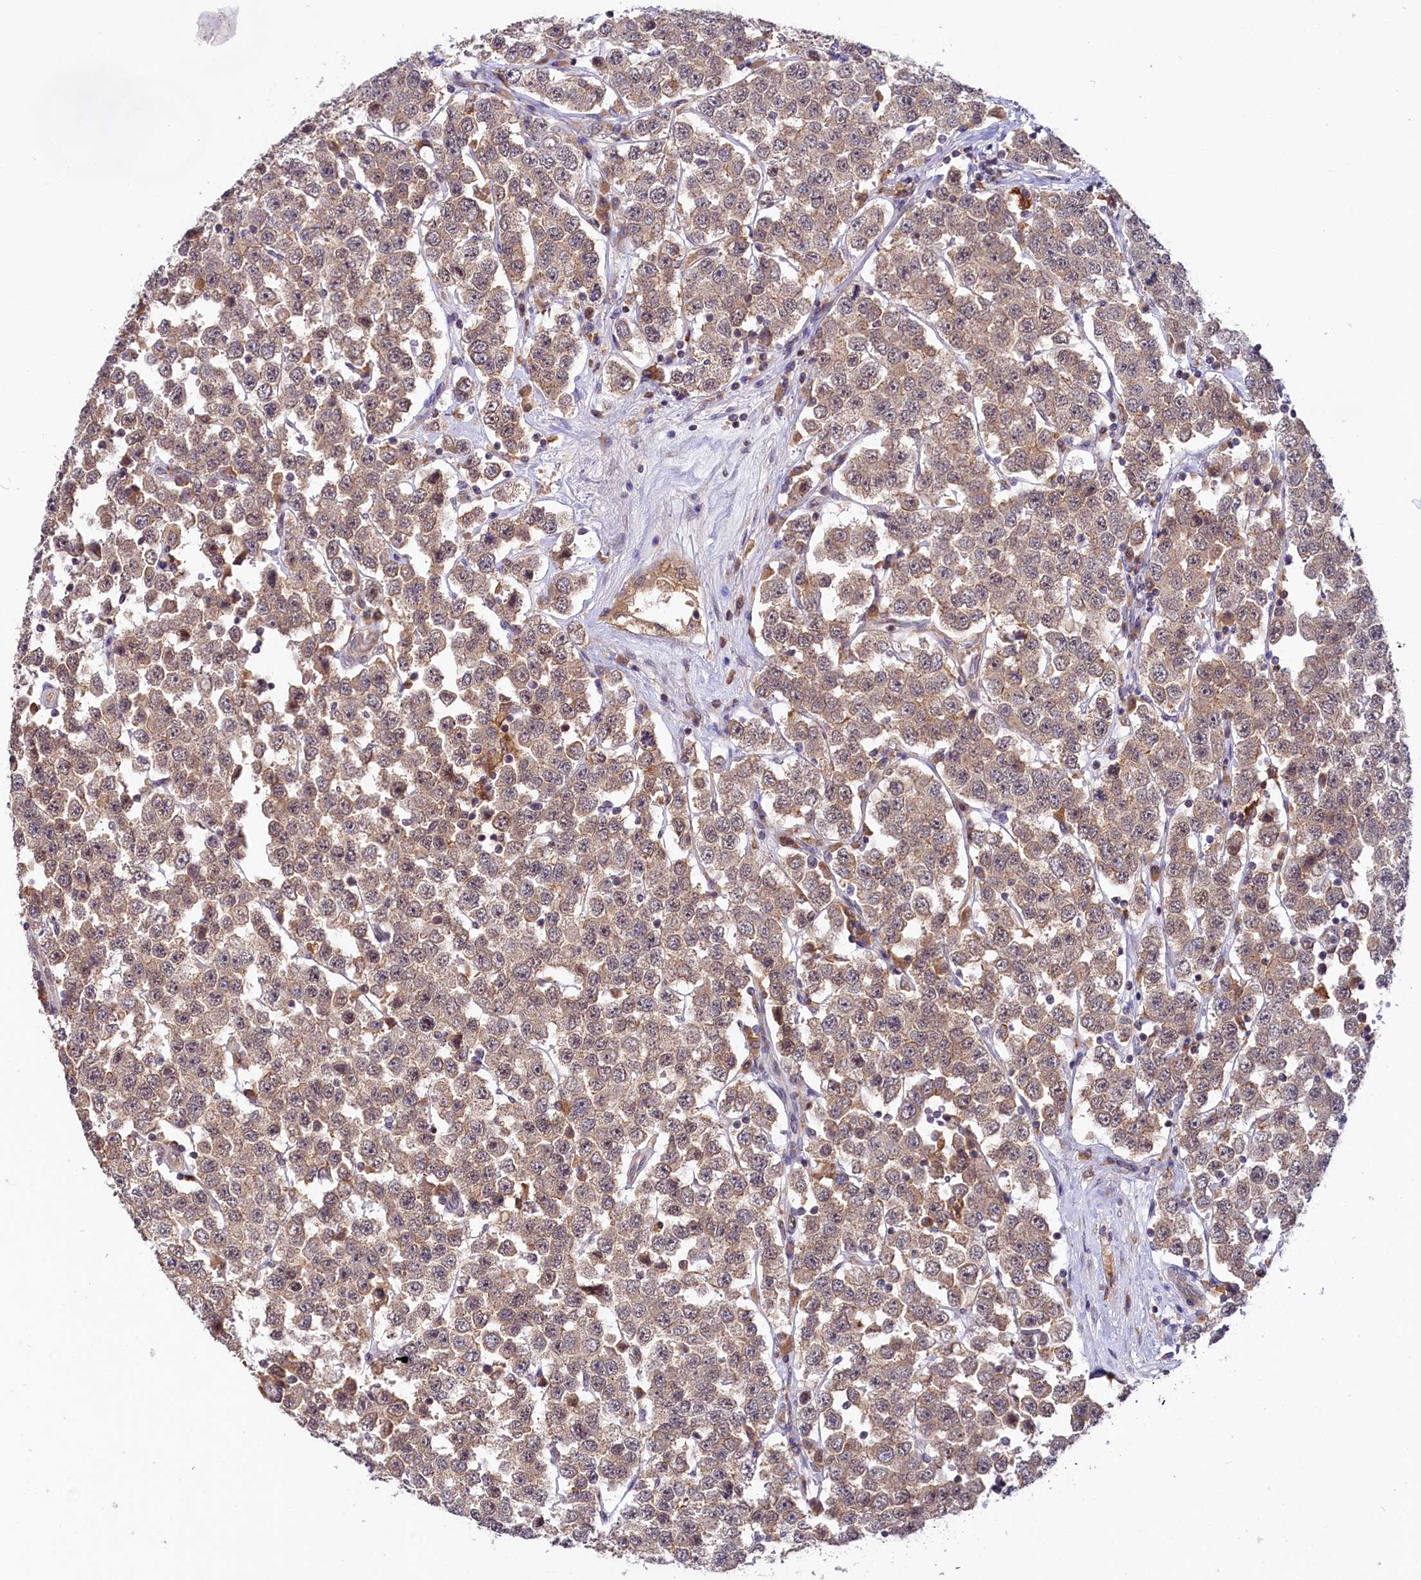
{"staining": {"intensity": "weak", "quantity": ">75%", "location": "cytoplasmic/membranous"}, "tissue": "testis cancer", "cell_type": "Tumor cells", "image_type": "cancer", "snomed": [{"axis": "morphology", "description": "Seminoma, NOS"}, {"axis": "topography", "description": "Testis"}], "caption": "Immunohistochemical staining of testis seminoma demonstrates low levels of weak cytoplasmic/membranous expression in approximately >75% of tumor cells.", "gene": "UBE3A", "patient": {"sex": "male", "age": 28}}